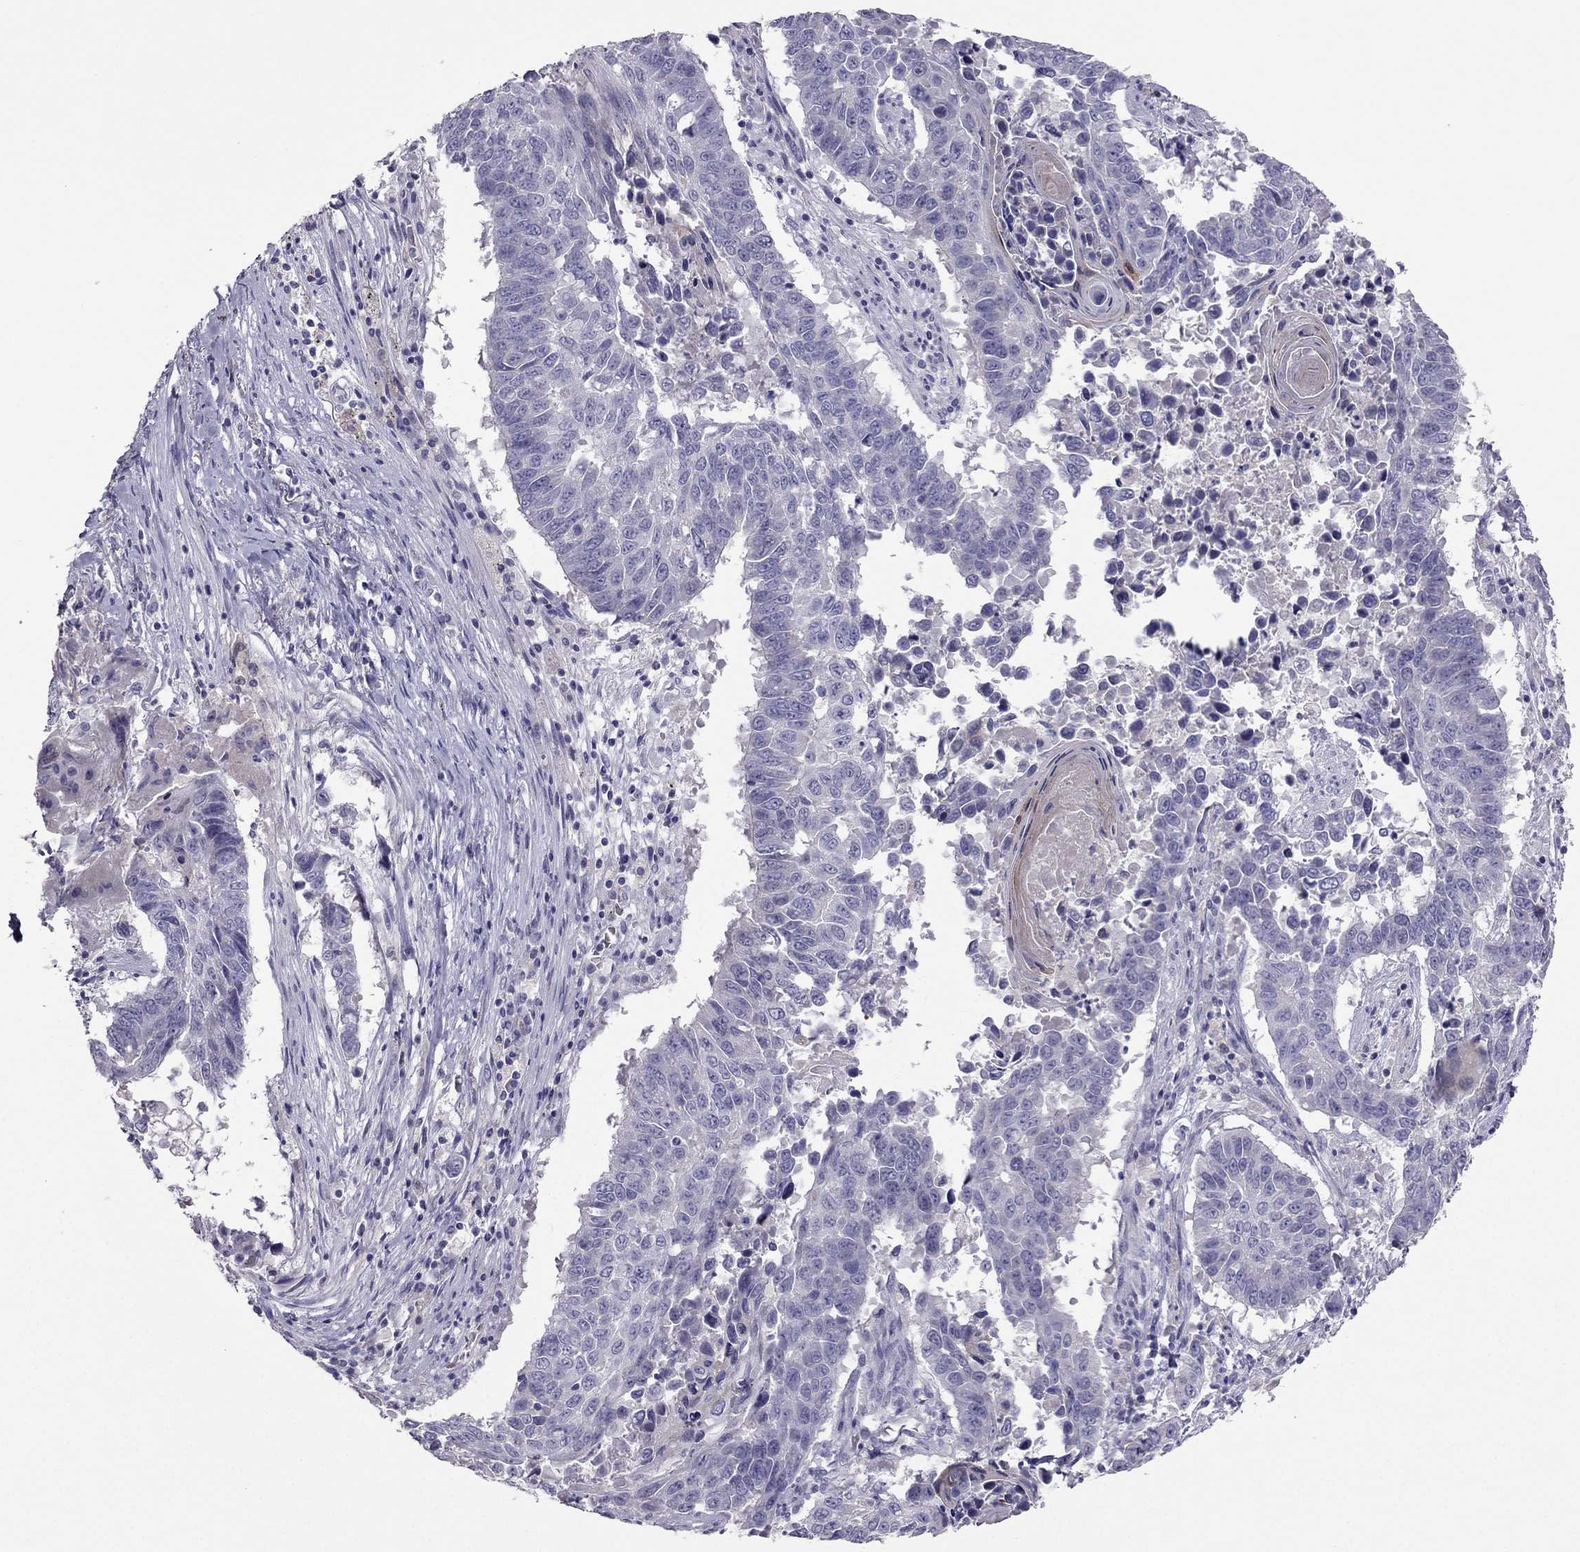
{"staining": {"intensity": "negative", "quantity": "none", "location": "none"}, "tissue": "lung cancer", "cell_type": "Tumor cells", "image_type": "cancer", "snomed": [{"axis": "morphology", "description": "Squamous cell carcinoma, NOS"}, {"axis": "topography", "description": "Lung"}], "caption": "Immunohistochemical staining of human lung squamous cell carcinoma exhibits no significant positivity in tumor cells.", "gene": "RGS8", "patient": {"sex": "male", "age": 73}}